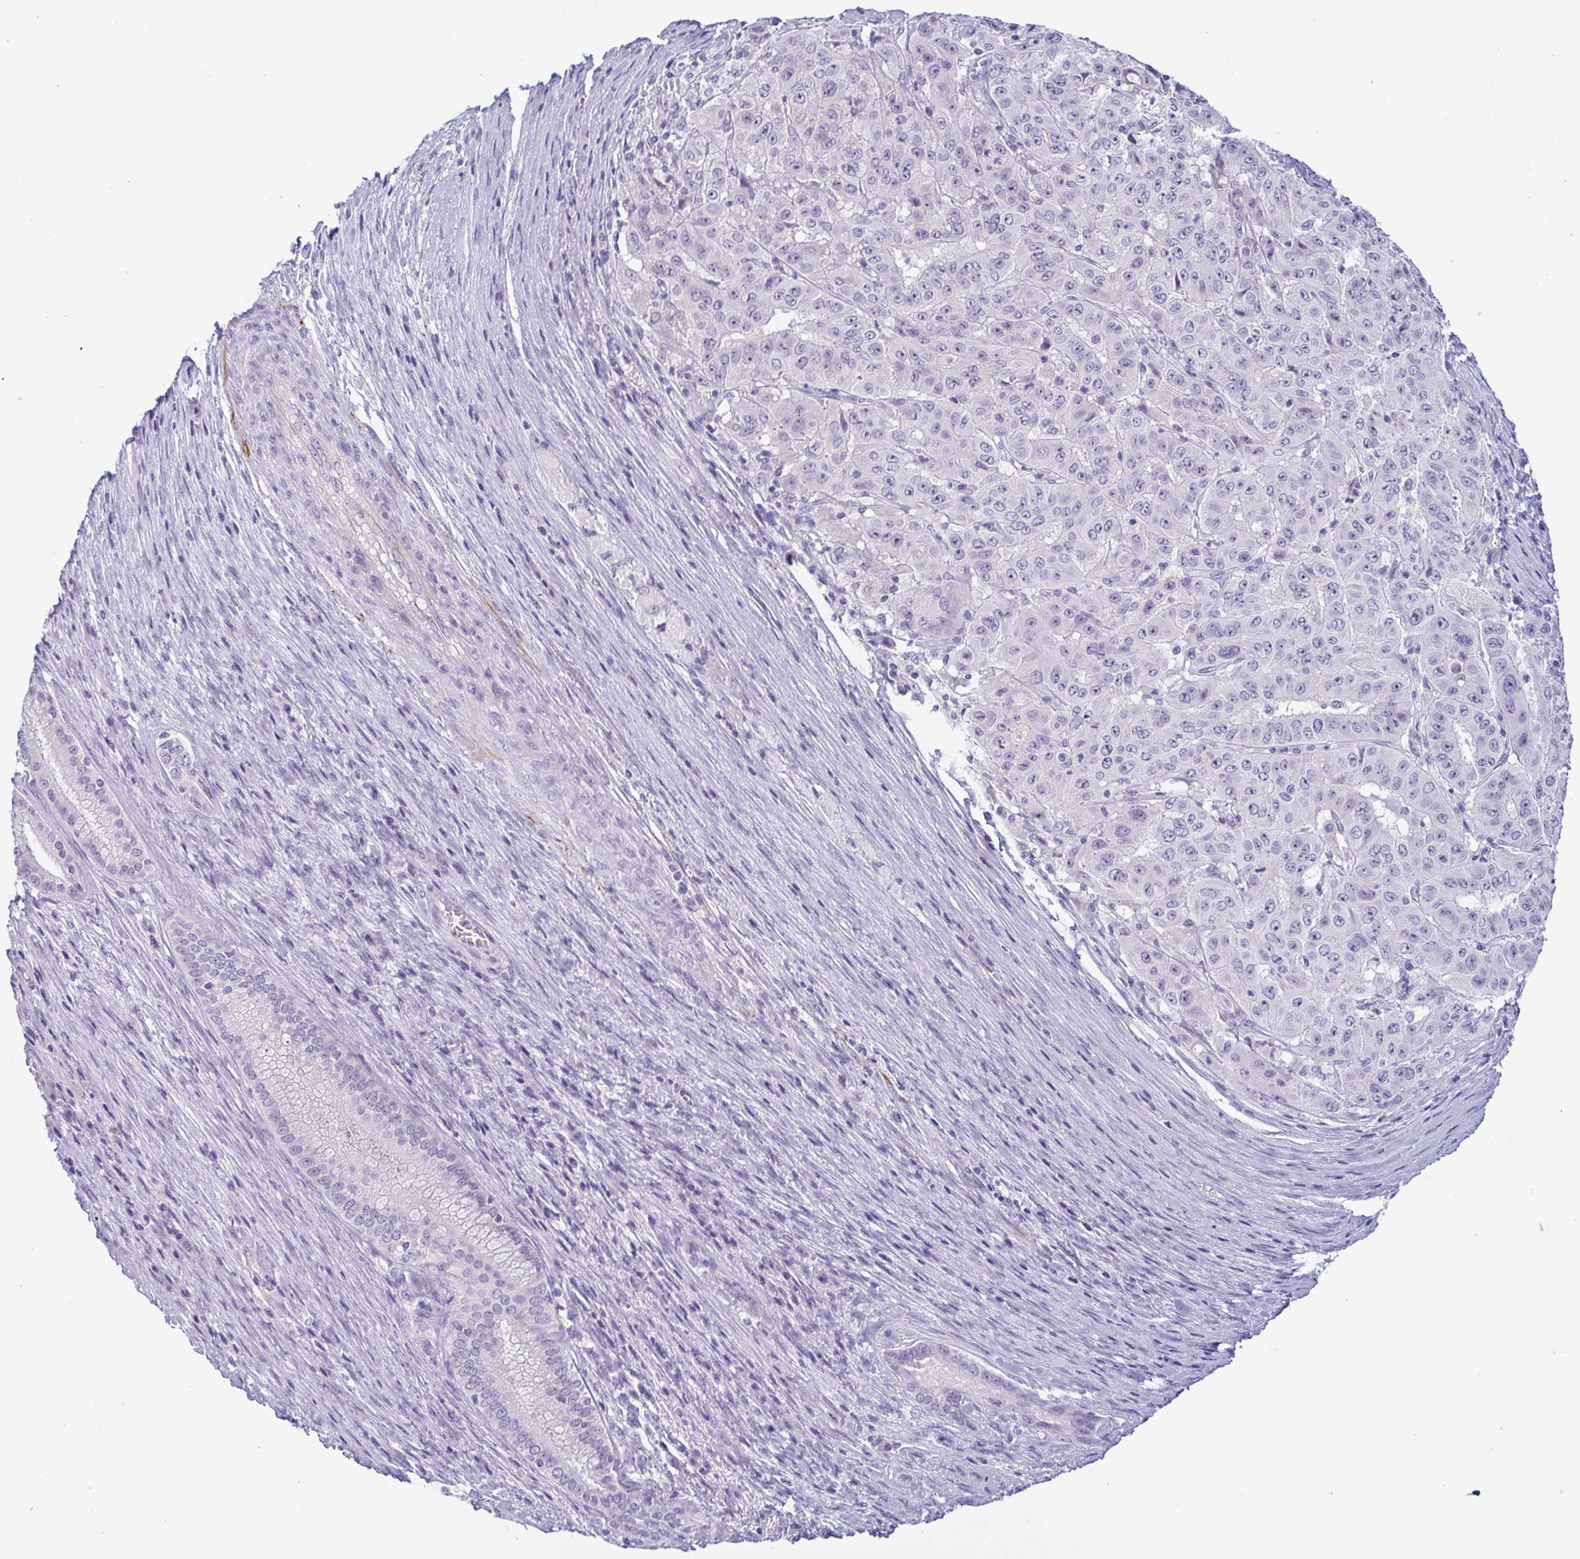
{"staining": {"intensity": "negative", "quantity": "none", "location": "none"}, "tissue": "pancreatic cancer", "cell_type": "Tumor cells", "image_type": "cancer", "snomed": [{"axis": "morphology", "description": "Adenocarcinoma, NOS"}, {"axis": "topography", "description": "Pancreas"}], "caption": "IHC photomicrograph of neoplastic tissue: adenocarcinoma (pancreatic) stained with DAB demonstrates no significant protein expression in tumor cells.", "gene": "MYL7", "patient": {"sex": "male", "age": 63}}